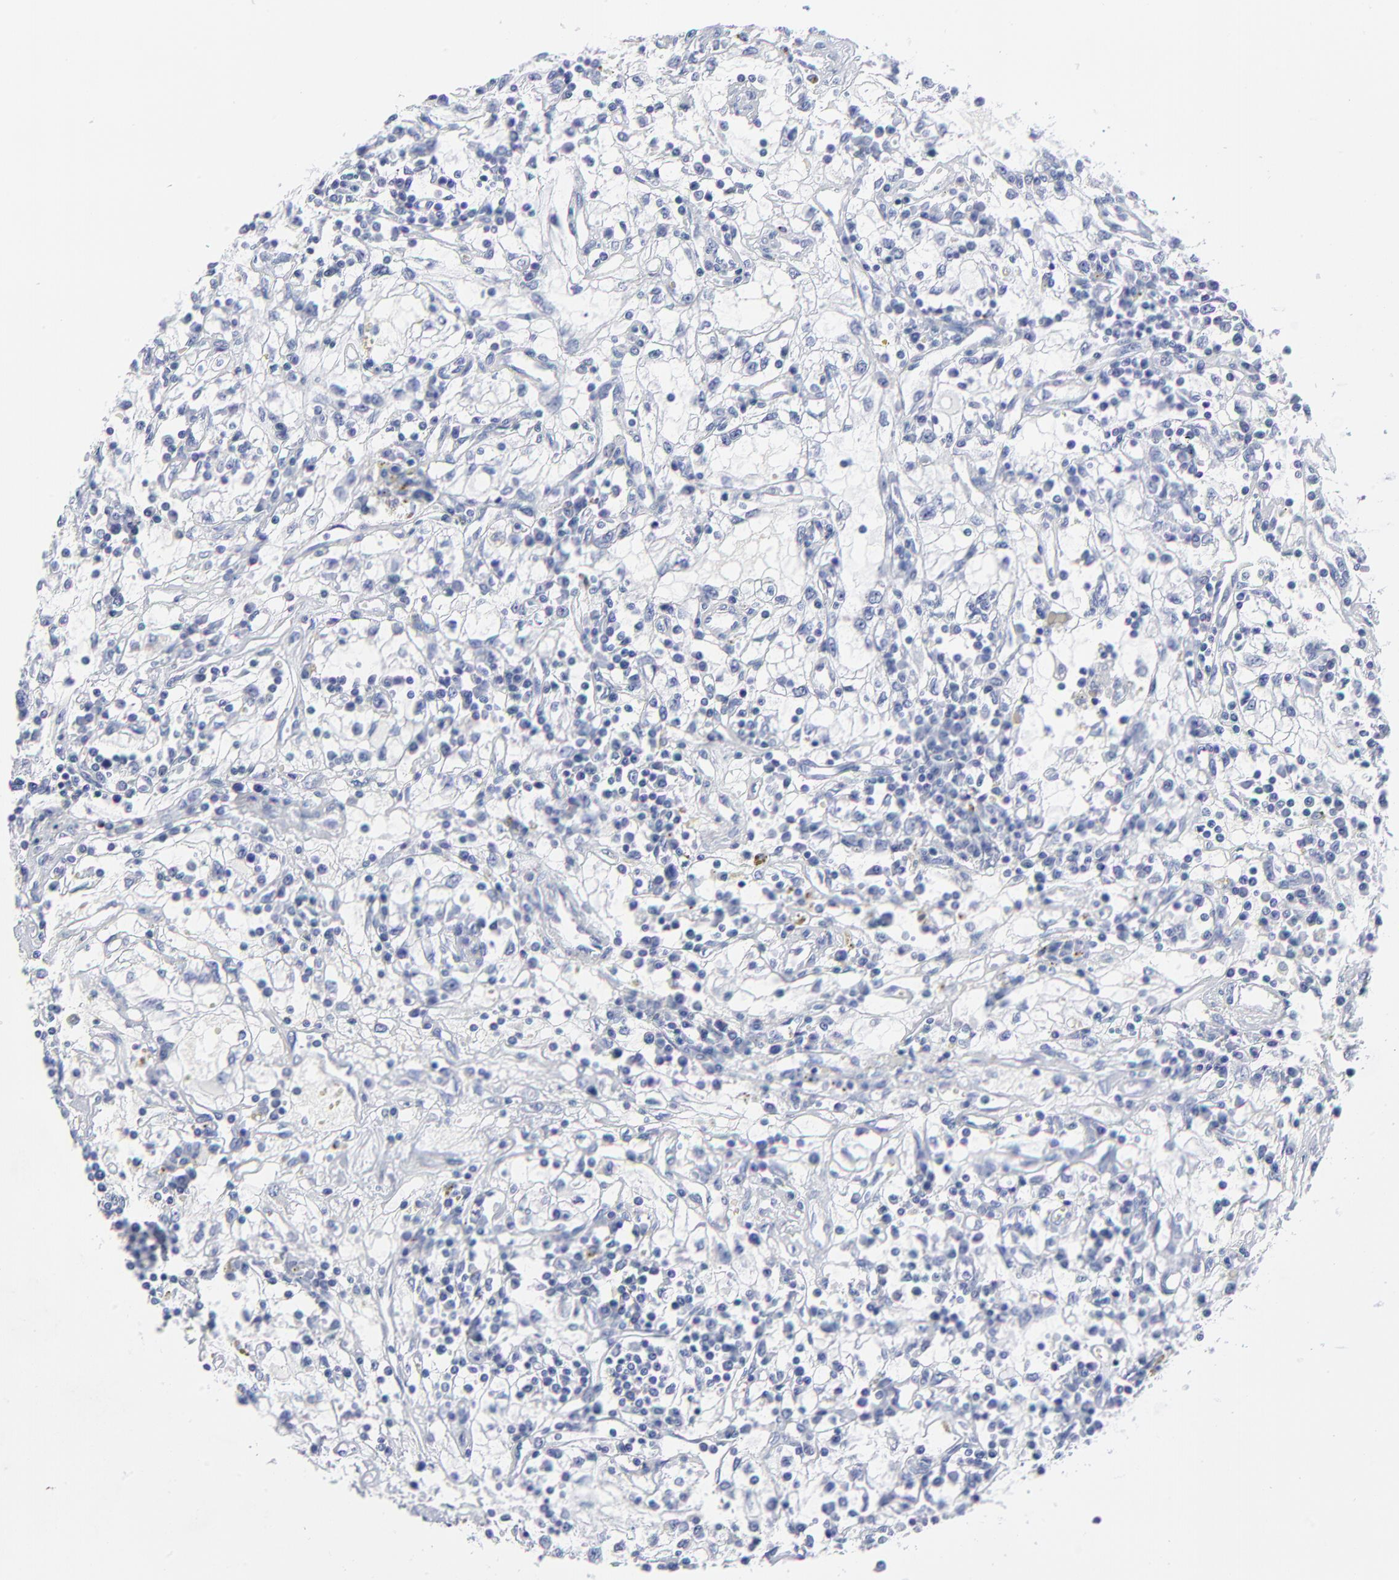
{"staining": {"intensity": "negative", "quantity": "none", "location": "none"}, "tissue": "renal cancer", "cell_type": "Tumor cells", "image_type": "cancer", "snomed": [{"axis": "morphology", "description": "Adenocarcinoma, NOS"}, {"axis": "topography", "description": "Kidney"}], "caption": "IHC photomicrograph of human adenocarcinoma (renal) stained for a protein (brown), which exhibits no expression in tumor cells.", "gene": "CNTN3", "patient": {"sex": "male", "age": 82}}